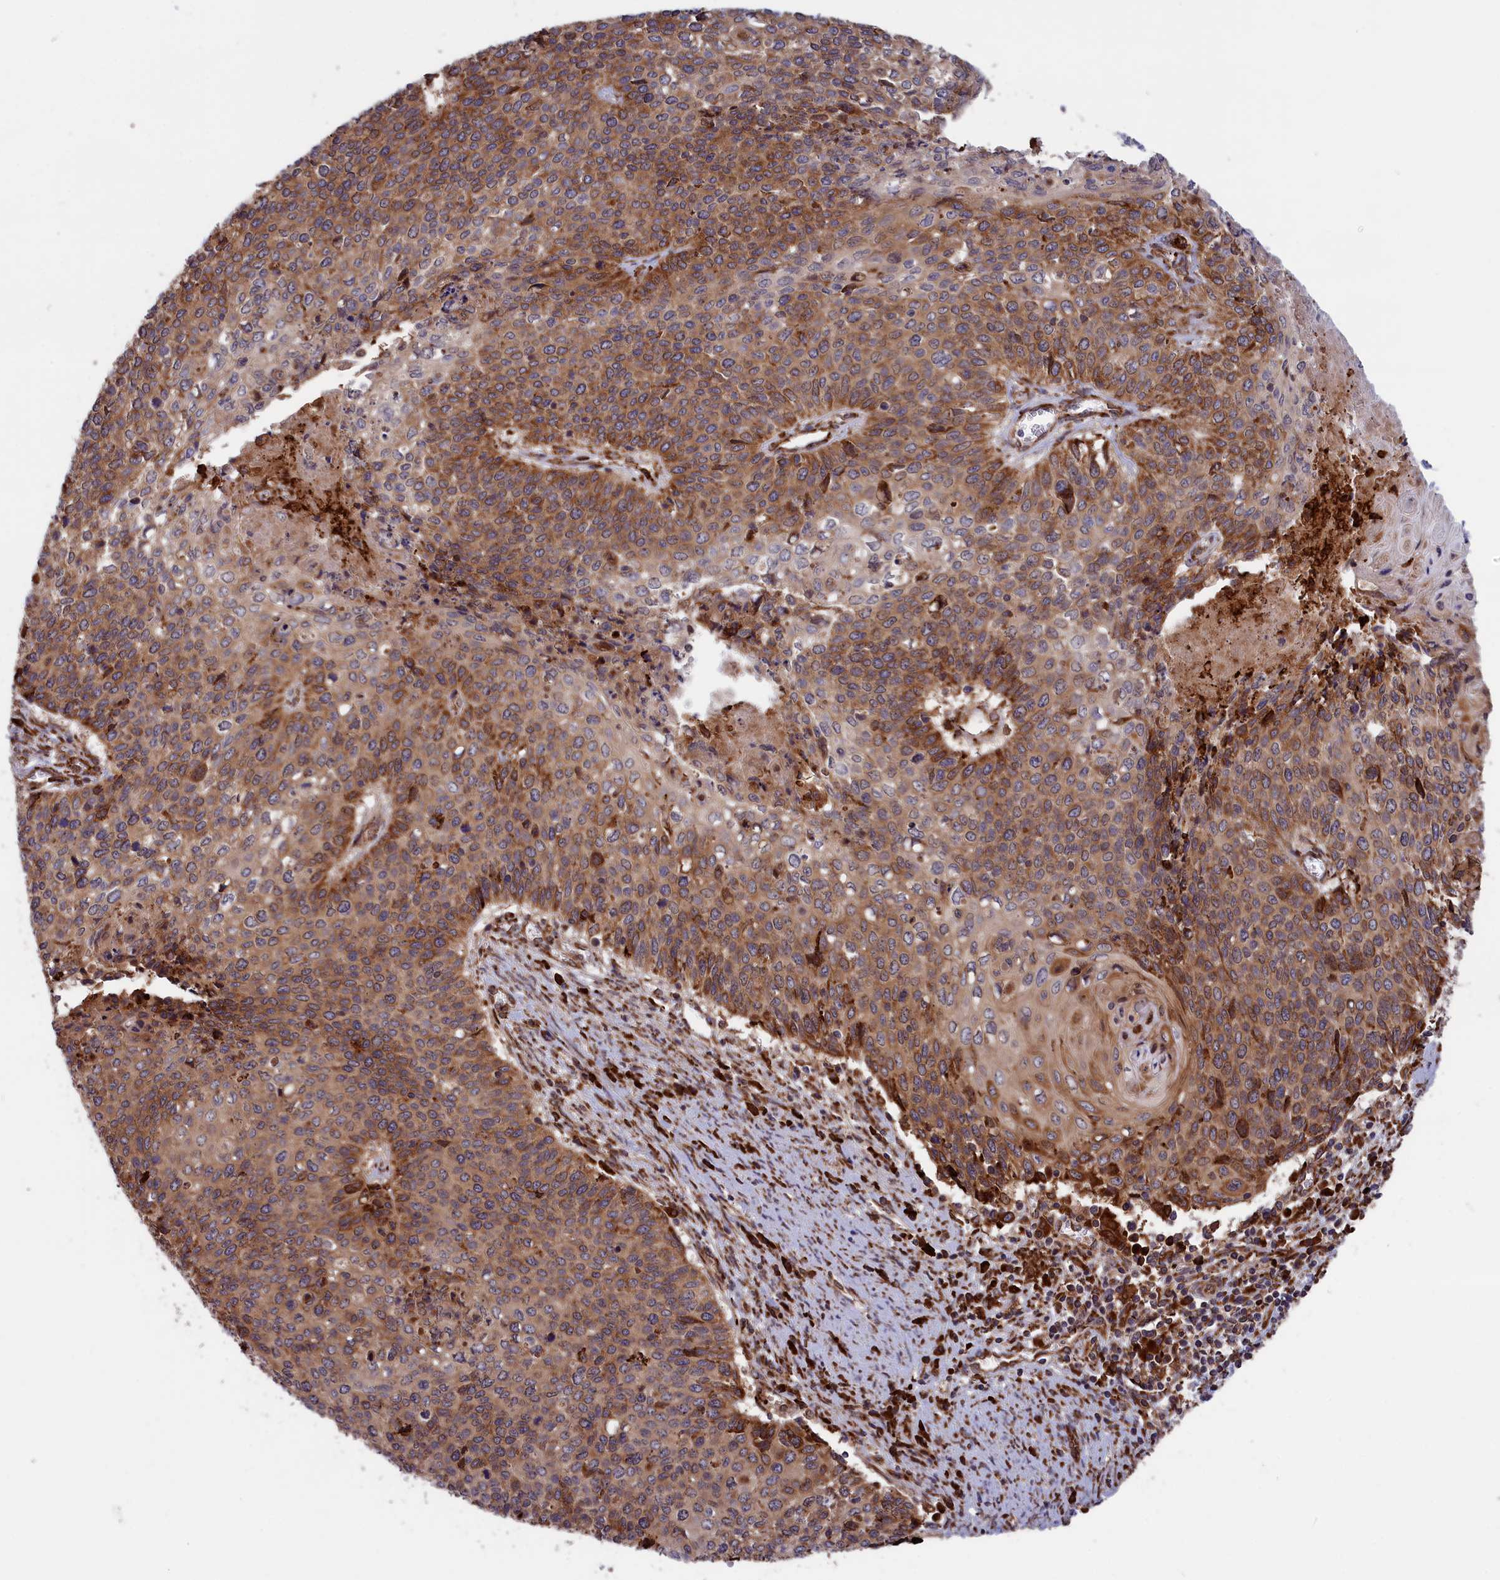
{"staining": {"intensity": "moderate", "quantity": ">75%", "location": "cytoplasmic/membranous"}, "tissue": "cervical cancer", "cell_type": "Tumor cells", "image_type": "cancer", "snomed": [{"axis": "morphology", "description": "Squamous cell carcinoma, NOS"}, {"axis": "topography", "description": "Cervix"}], "caption": "Immunohistochemistry of cervical cancer exhibits medium levels of moderate cytoplasmic/membranous expression in about >75% of tumor cells. The protein is stained brown, and the nuclei are stained in blue (DAB (3,3'-diaminobenzidine) IHC with brightfield microscopy, high magnification).", "gene": "PLA2G4C", "patient": {"sex": "female", "age": 39}}